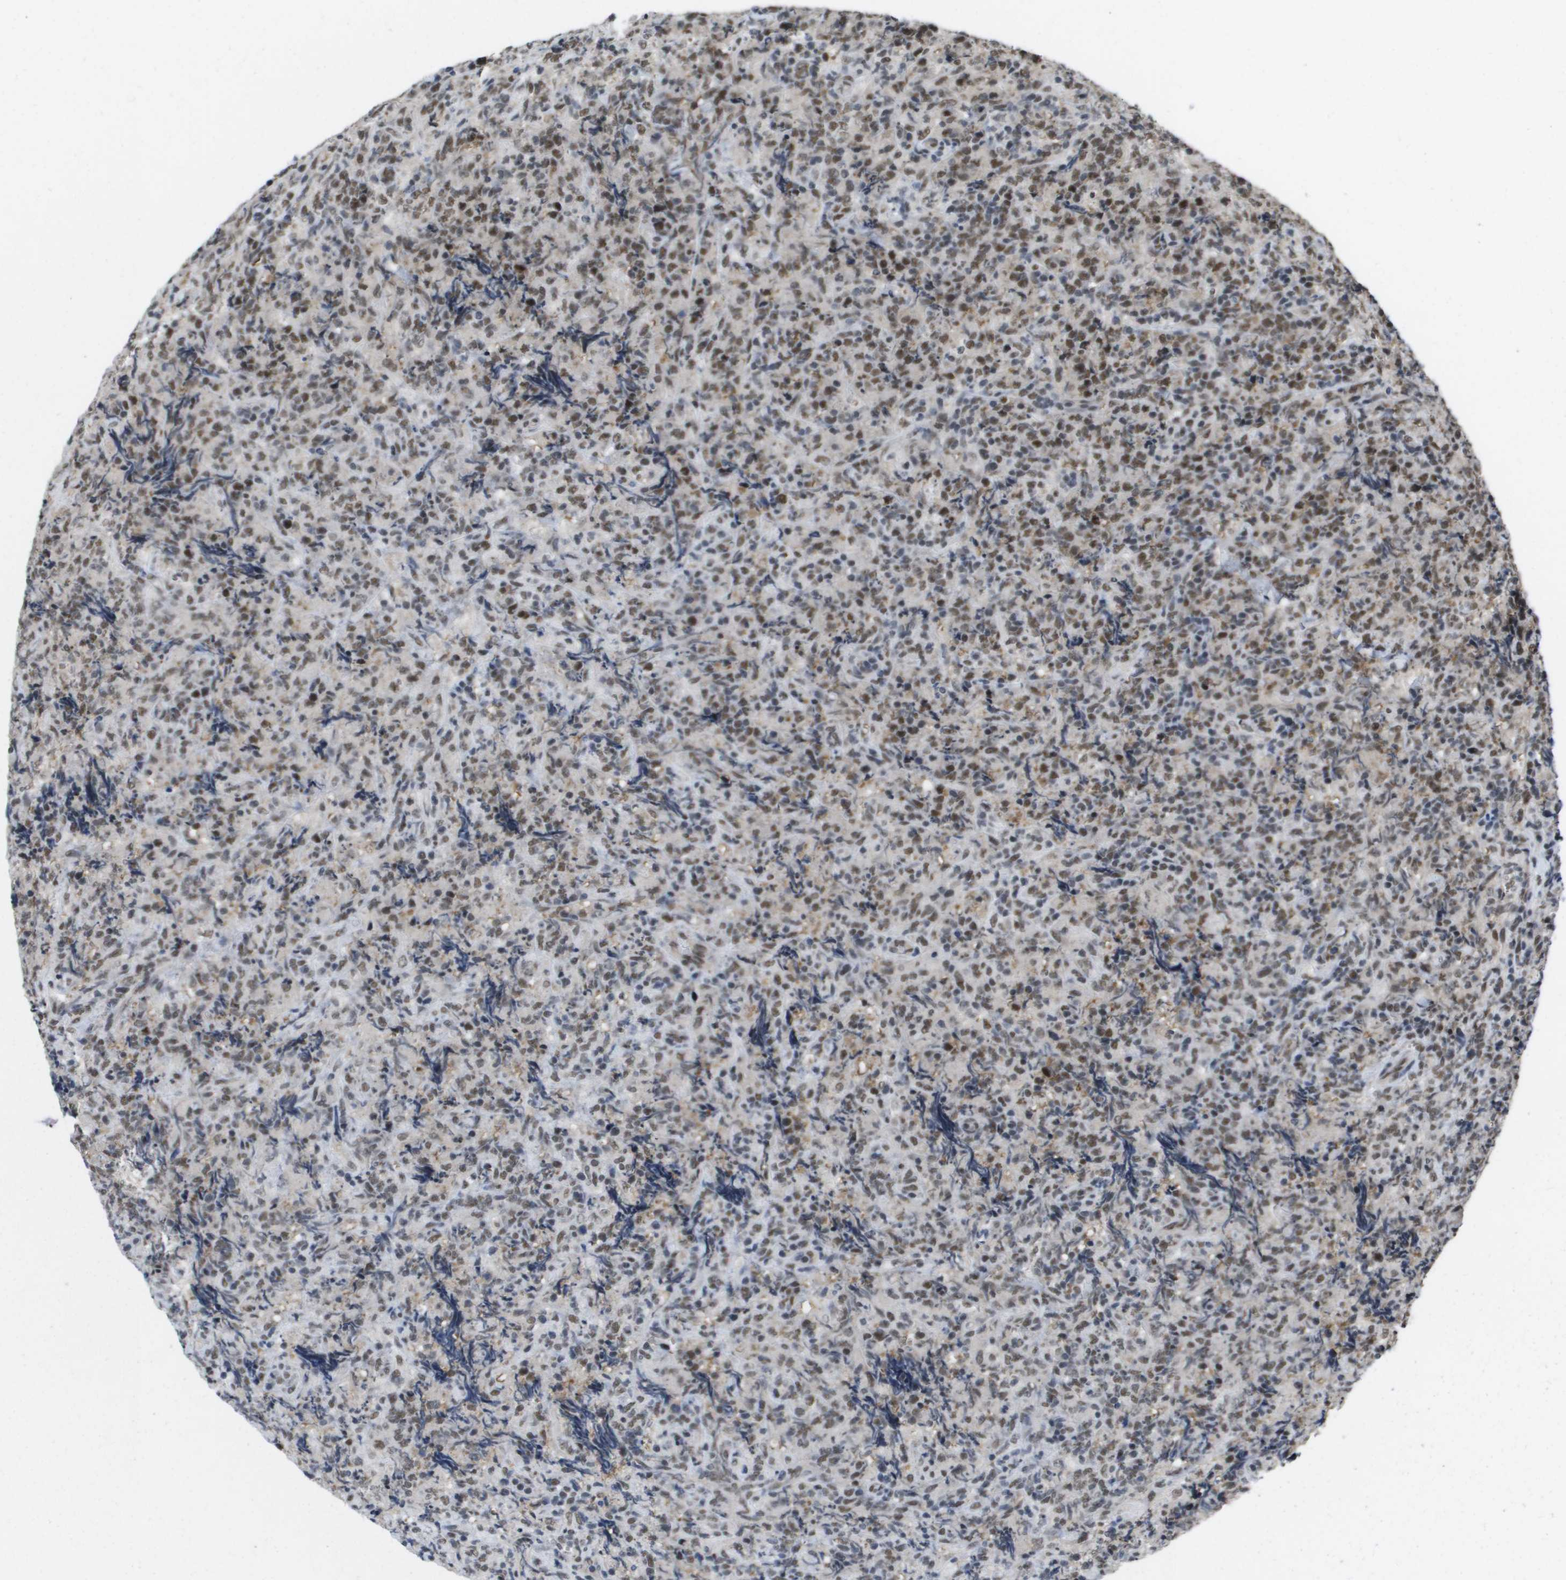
{"staining": {"intensity": "moderate", "quantity": ">75%", "location": "nuclear"}, "tissue": "lymphoma", "cell_type": "Tumor cells", "image_type": "cancer", "snomed": [{"axis": "morphology", "description": "Malignant lymphoma, non-Hodgkin's type, High grade"}, {"axis": "topography", "description": "Tonsil"}], "caption": "Tumor cells exhibit moderate nuclear positivity in approximately >75% of cells in high-grade malignant lymphoma, non-Hodgkin's type.", "gene": "ISY1", "patient": {"sex": "female", "age": 36}}